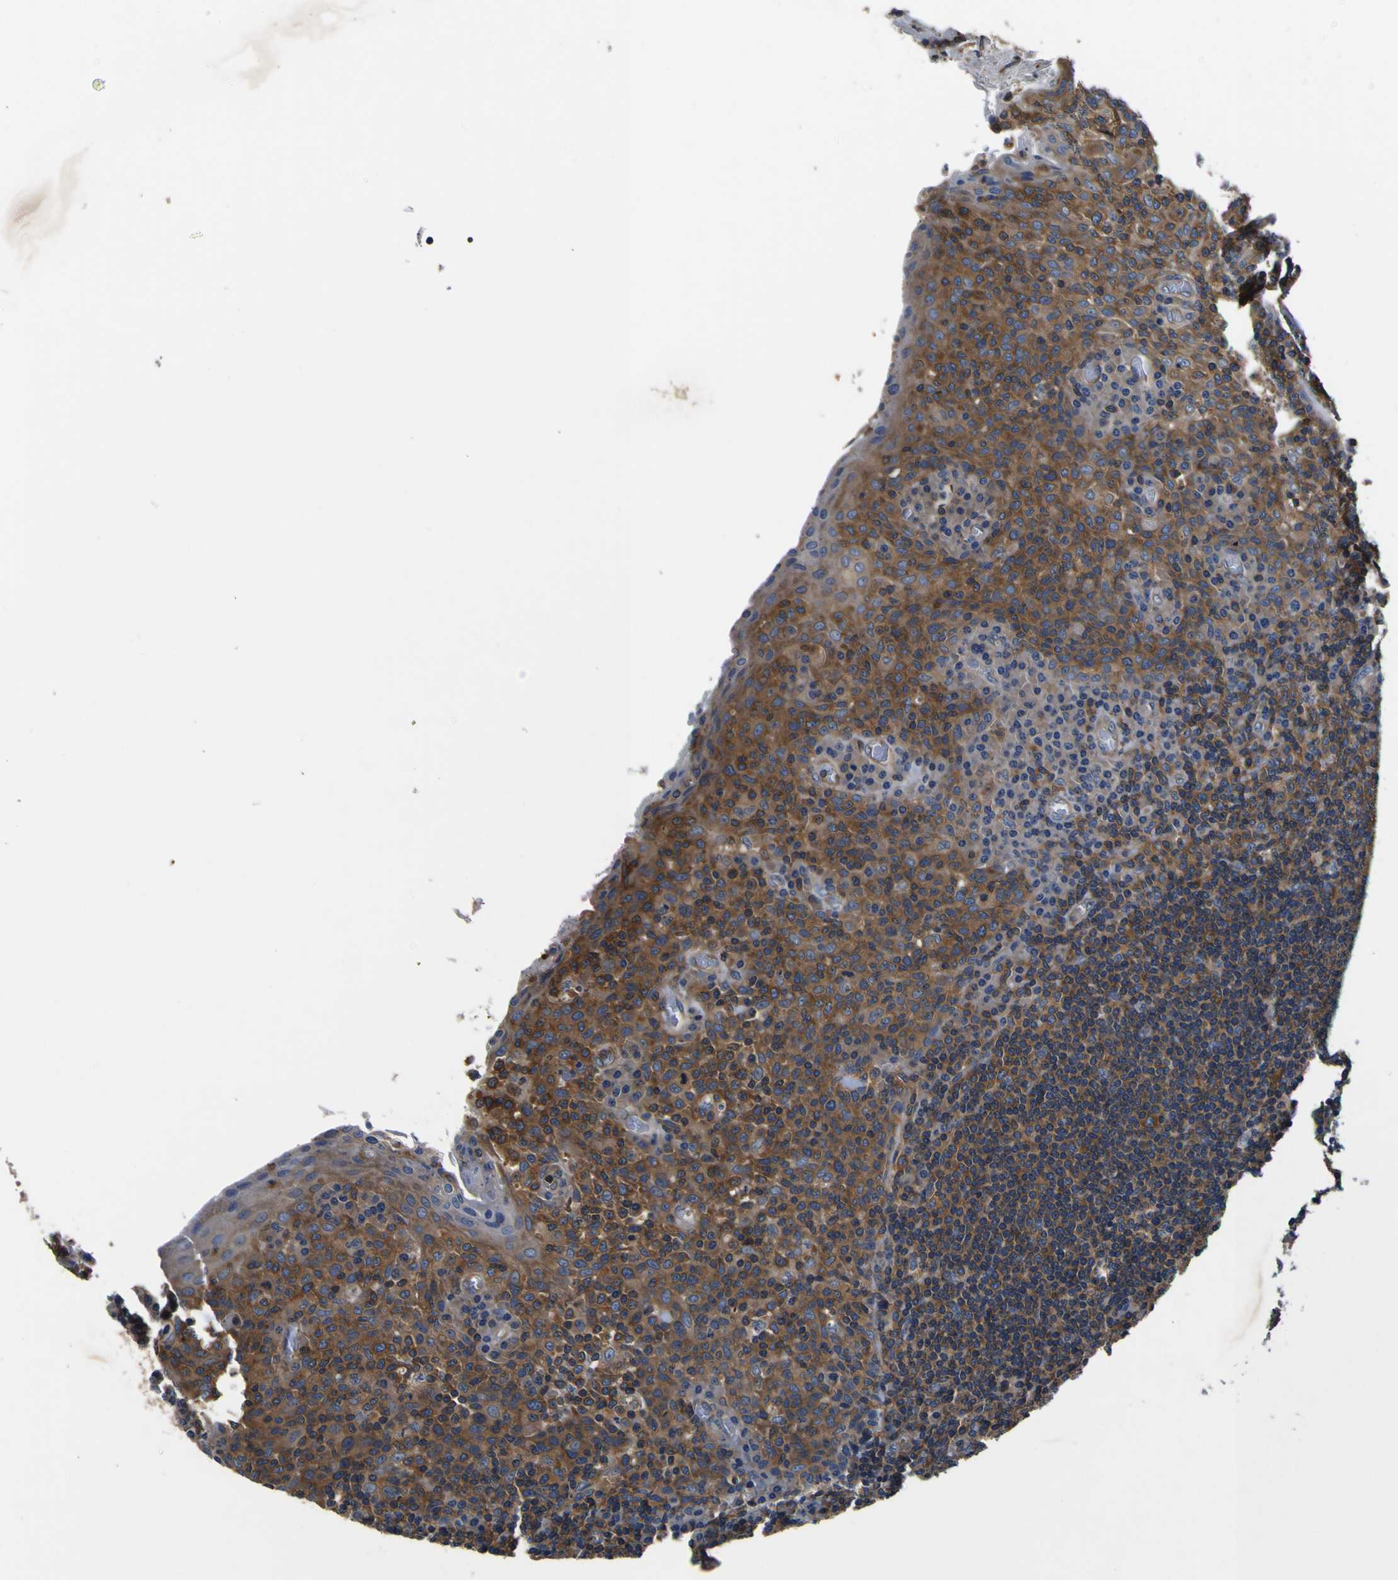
{"staining": {"intensity": "strong", "quantity": ">75%", "location": "cytoplasmic/membranous"}, "tissue": "tonsil", "cell_type": "Germinal center cells", "image_type": "normal", "snomed": [{"axis": "morphology", "description": "Normal tissue, NOS"}, {"axis": "topography", "description": "Tonsil"}], "caption": "Unremarkable tonsil demonstrates strong cytoplasmic/membranous positivity in approximately >75% of germinal center cells.", "gene": "CNR2", "patient": {"sex": "male", "age": 17}}